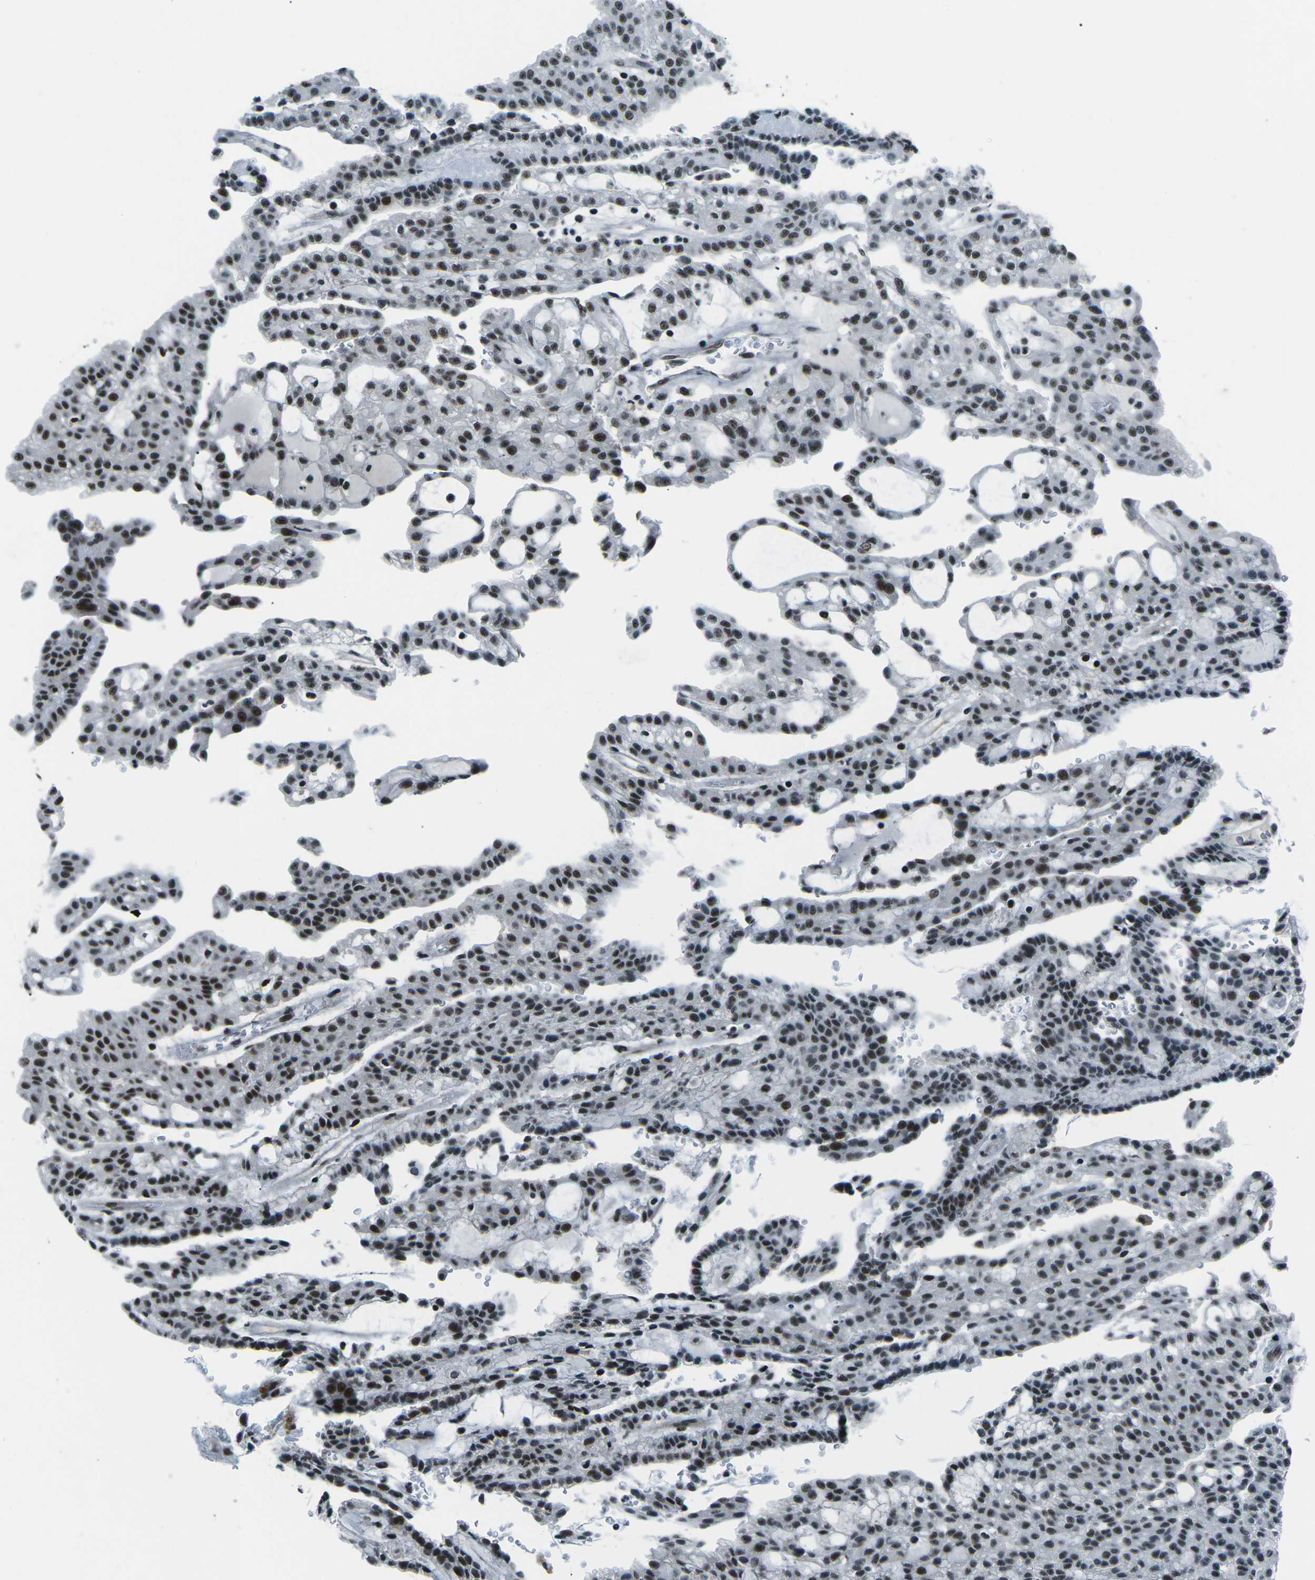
{"staining": {"intensity": "moderate", "quantity": ">75%", "location": "nuclear"}, "tissue": "renal cancer", "cell_type": "Tumor cells", "image_type": "cancer", "snomed": [{"axis": "morphology", "description": "Adenocarcinoma, NOS"}, {"axis": "topography", "description": "Kidney"}], "caption": "Immunohistochemistry (IHC) (DAB) staining of human adenocarcinoma (renal) shows moderate nuclear protein expression in about >75% of tumor cells.", "gene": "RBL2", "patient": {"sex": "male", "age": 63}}